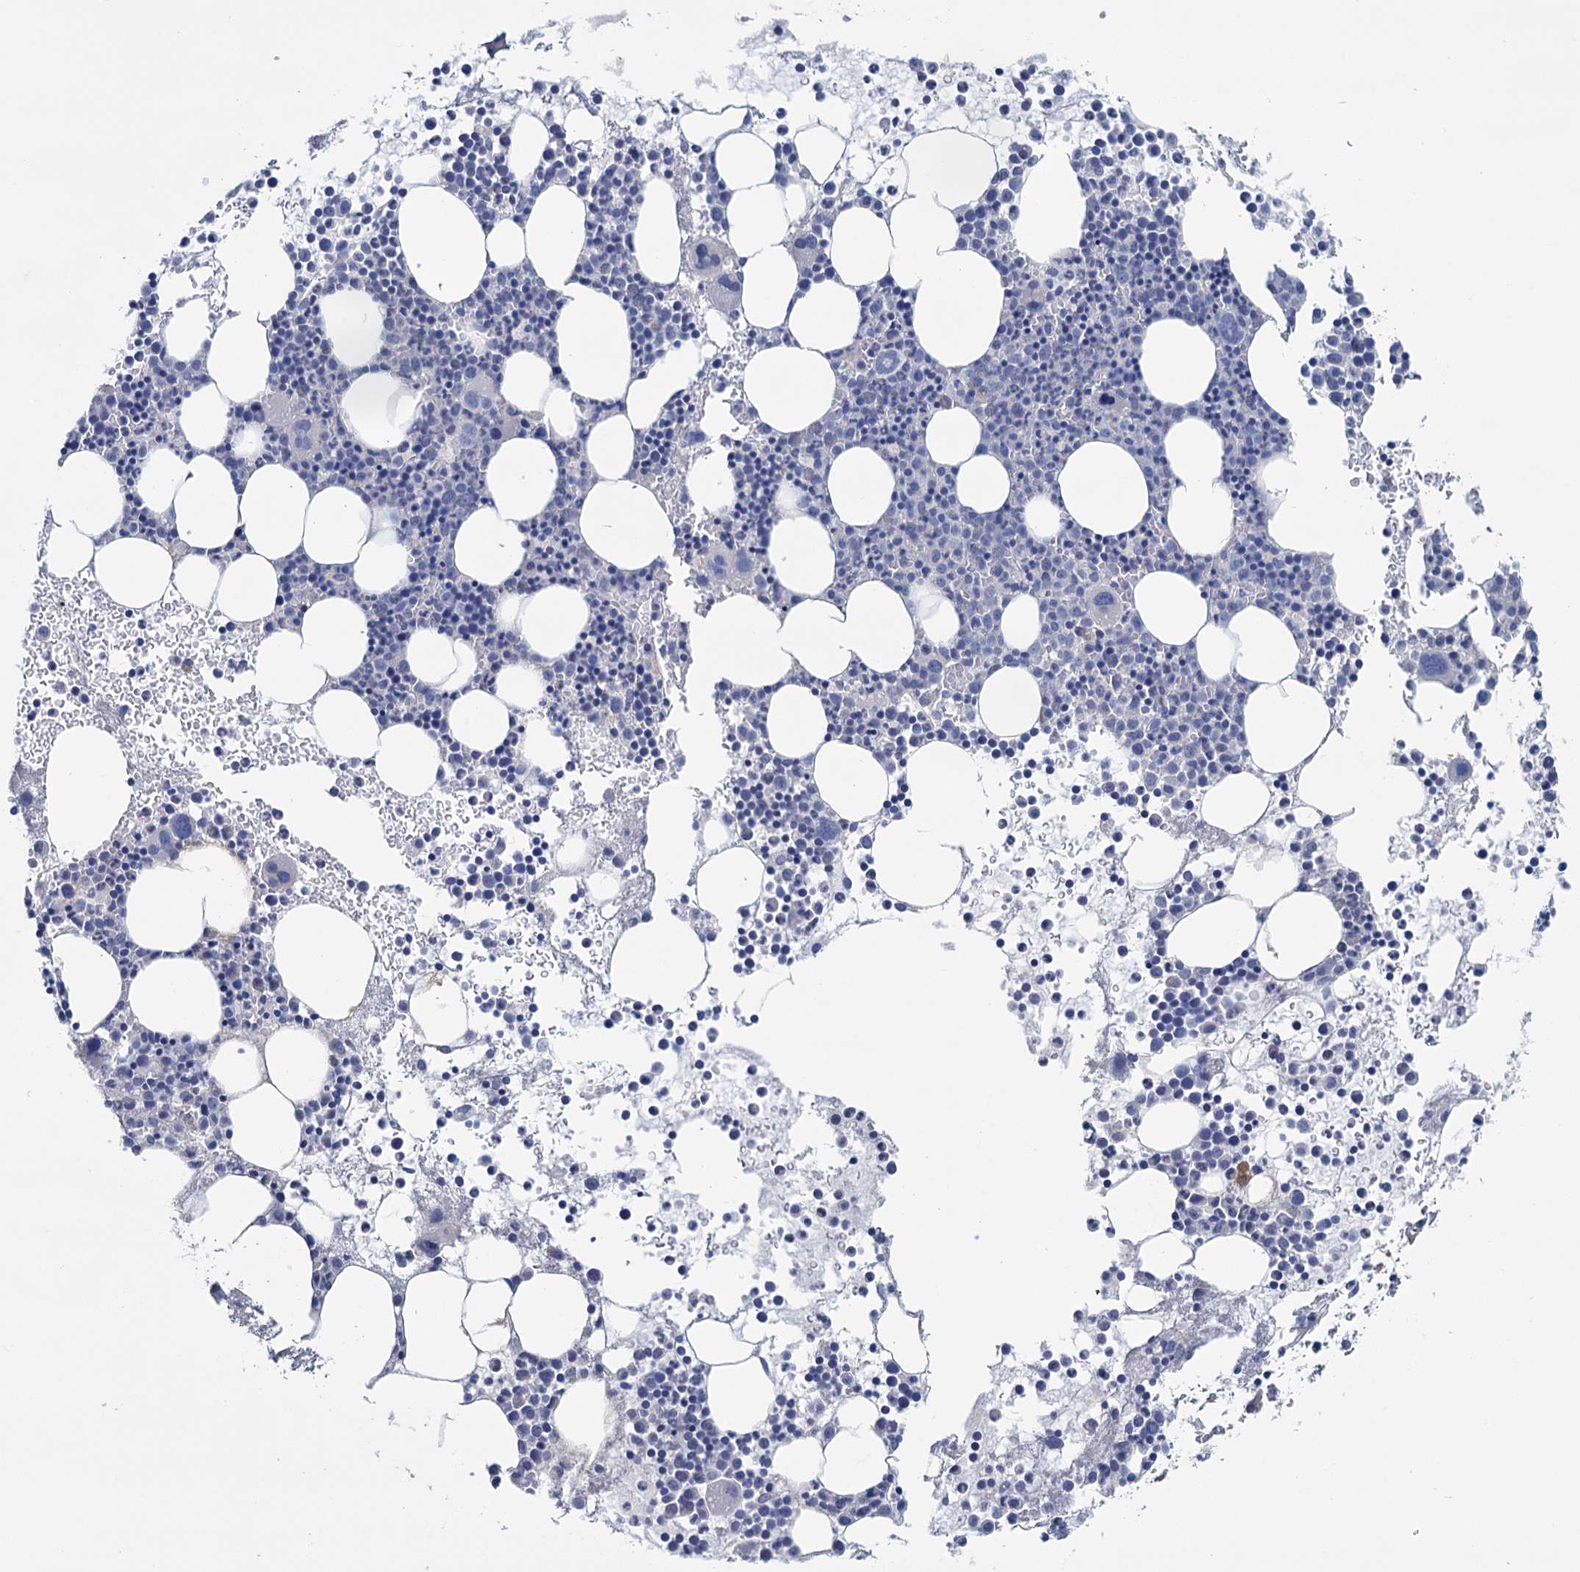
{"staining": {"intensity": "negative", "quantity": "none", "location": "none"}, "tissue": "bone marrow", "cell_type": "Hematopoietic cells", "image_type": "normal", "snomed": [{"axis": "morphology", "description": "Normal tissue, NOS"}, {"axis": "topography", "description": "Bone marrow"}], "caption": "A histopathology image of human bone marrow is negative for staining in hematopoietic cells. (IHC, brightfield microscopy, high magnification).", "gene": "MYOZ3", "patient": {"sex": "female", "age": 76}}